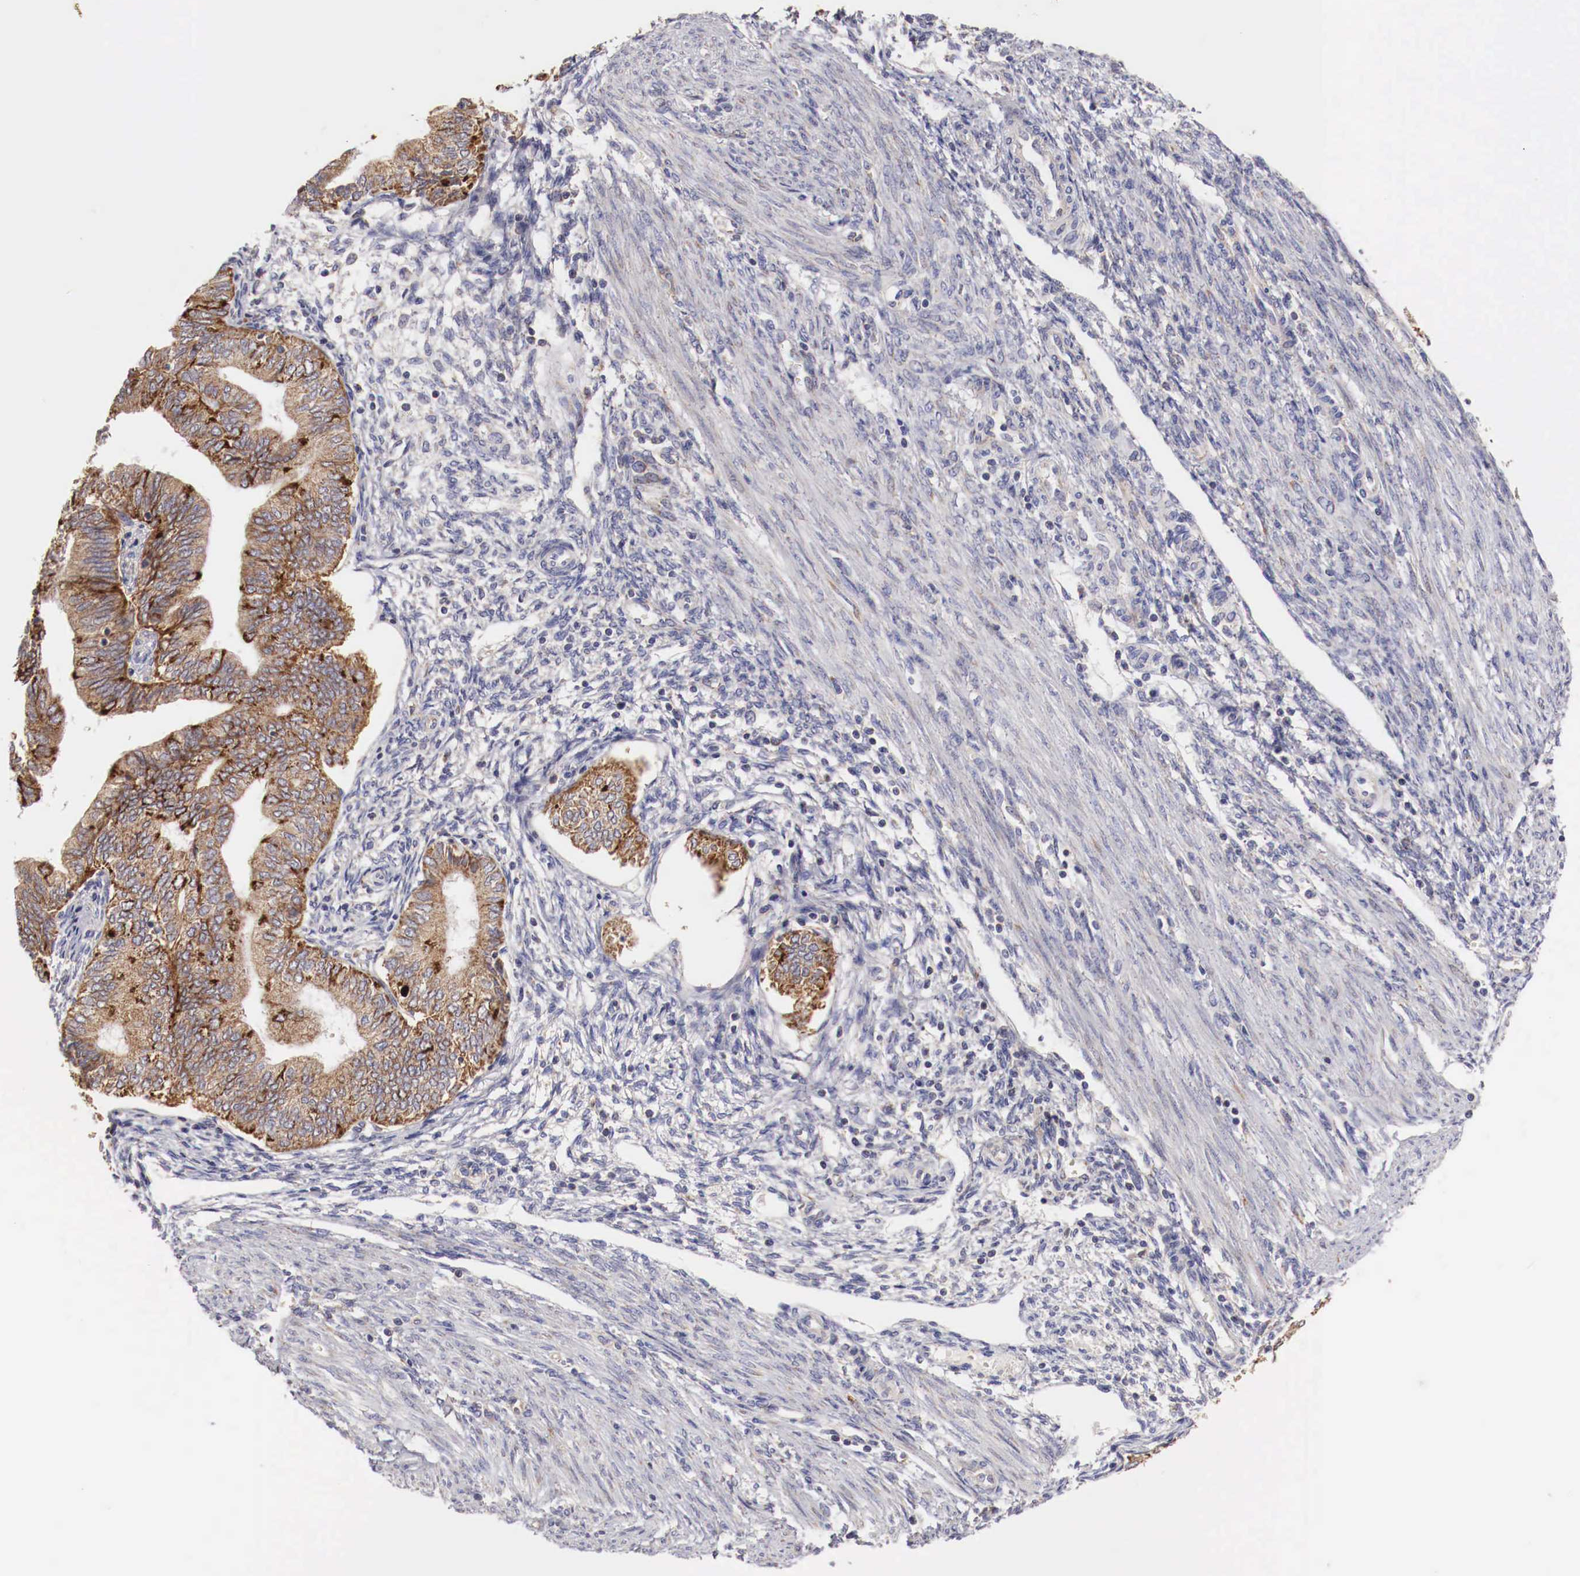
{"staining": {"intensity": "strong", "quantity": ">75%", "location": "cytoplasmic/membranous"}, "tissue": "endometrial cancer", "cell_type": "Tumor cells", "image_type": "cancer", "snomed": [{"axis": "morphology", "description": "Adenocarcinoma, NOS"}, {"axis": "topography", "description": "Endometrium"}], "caption": "Immunohistochemistry of endometrial cancer (adenocarcinoma) displays high levels of strong cytoplasmic/membranous expression in approximately >75% of tumor cells.", "gene": "XPNPEP3", "patient": {"sex": "female", "age": 51}}